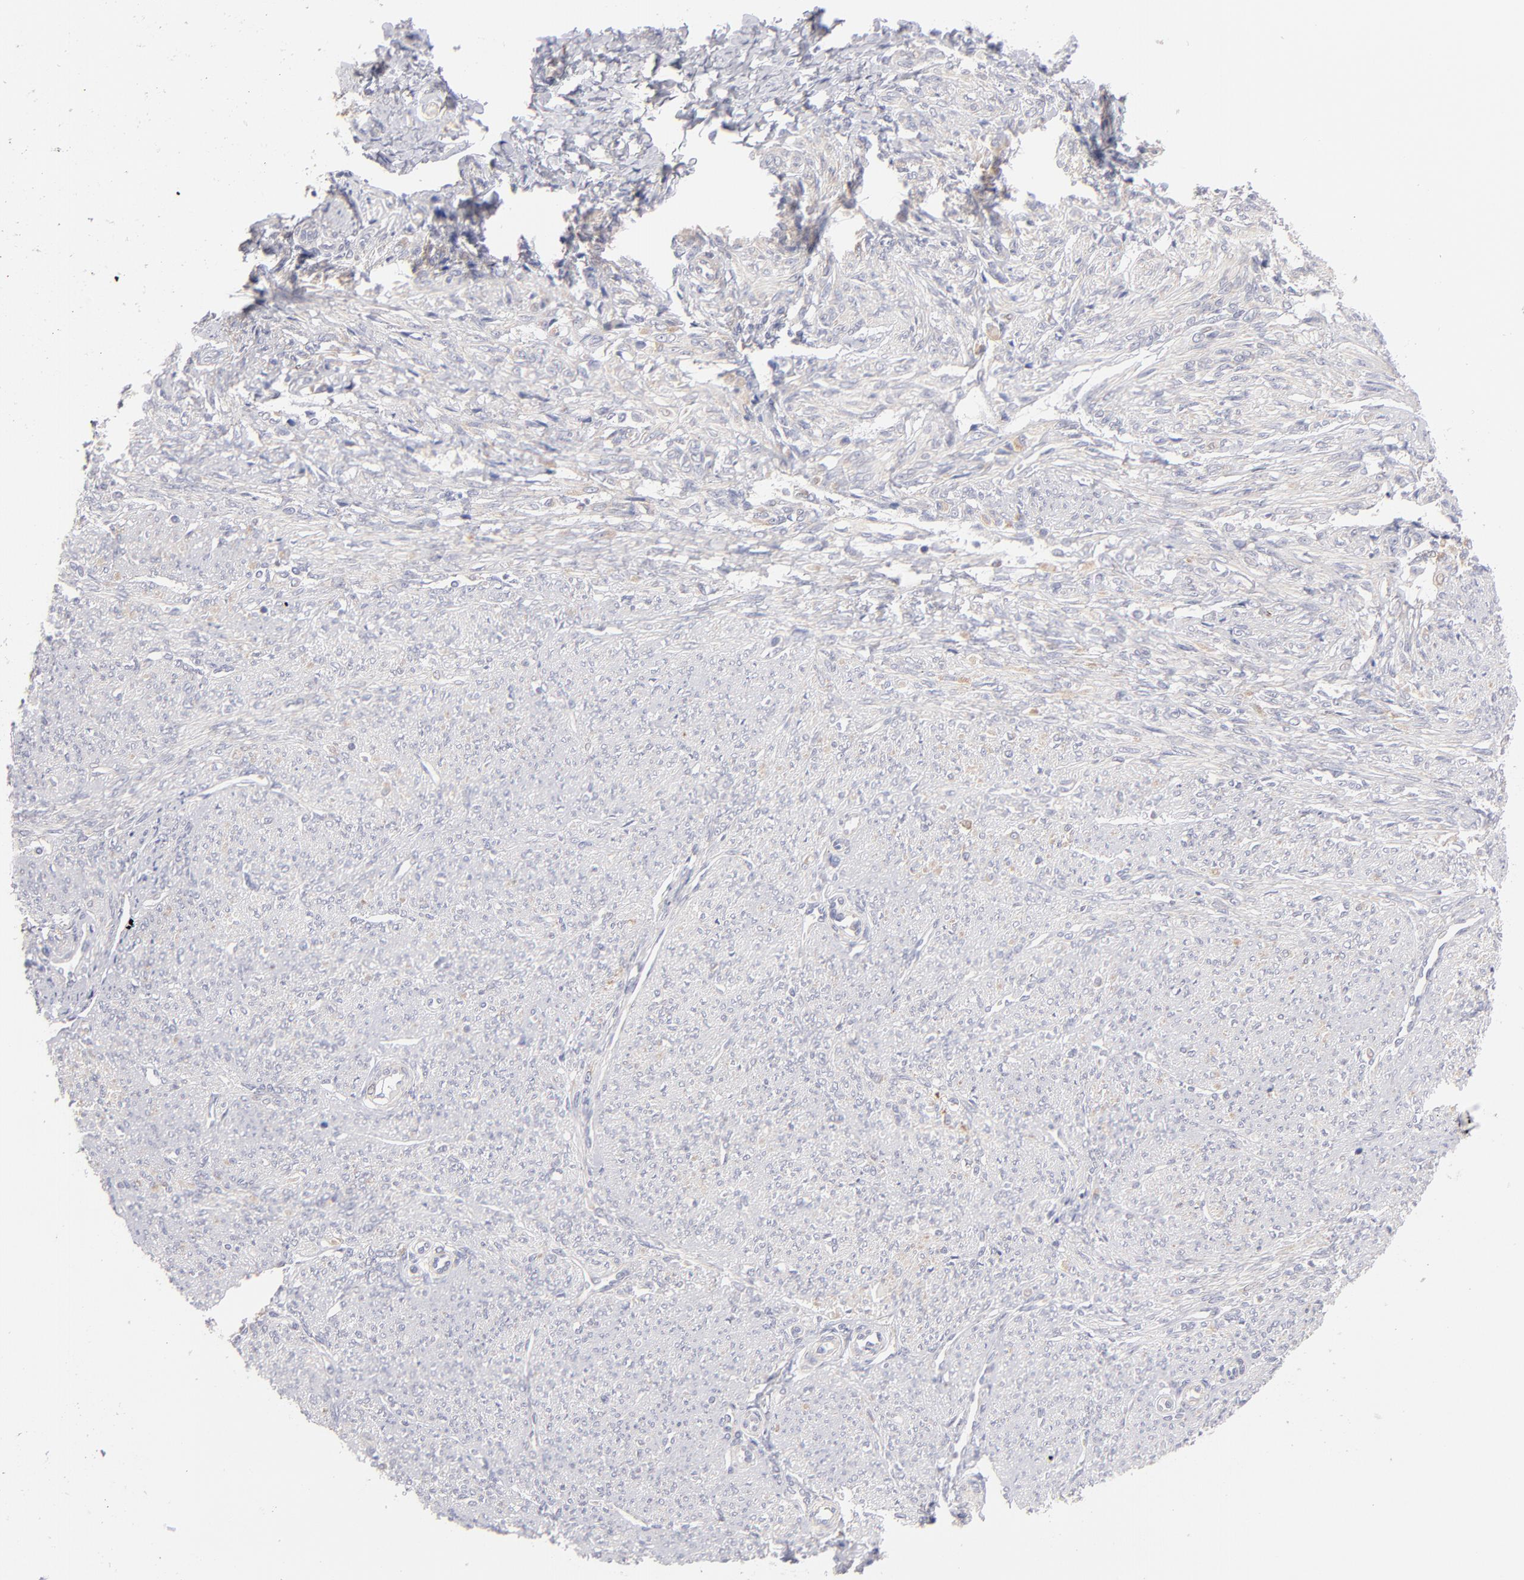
{"staining": {"intensity": "weak", "quantity": ">75%", "location": "cytoplasmic/membranous"}, "tissue": "smooth muscle", "cell_type": "Smooth muscle cells", "image_type": "normal", "snomed": [{"axis": "morphology", "description": "Normal tissue, NOS"}, {"axis": "topography", "description": "Smooth muscle"}], "caption": "Immunohistochemical staining of benign human smooth muscle demonstrates weak cytoplasmic/membranous protein positivity in approximately >75% of smooth muscle cells. (brown staining indicates protein expression, while blue staining denotes nuclei).", "gene": "HCCS", "patient": {"sex": "female", "age": 65}}